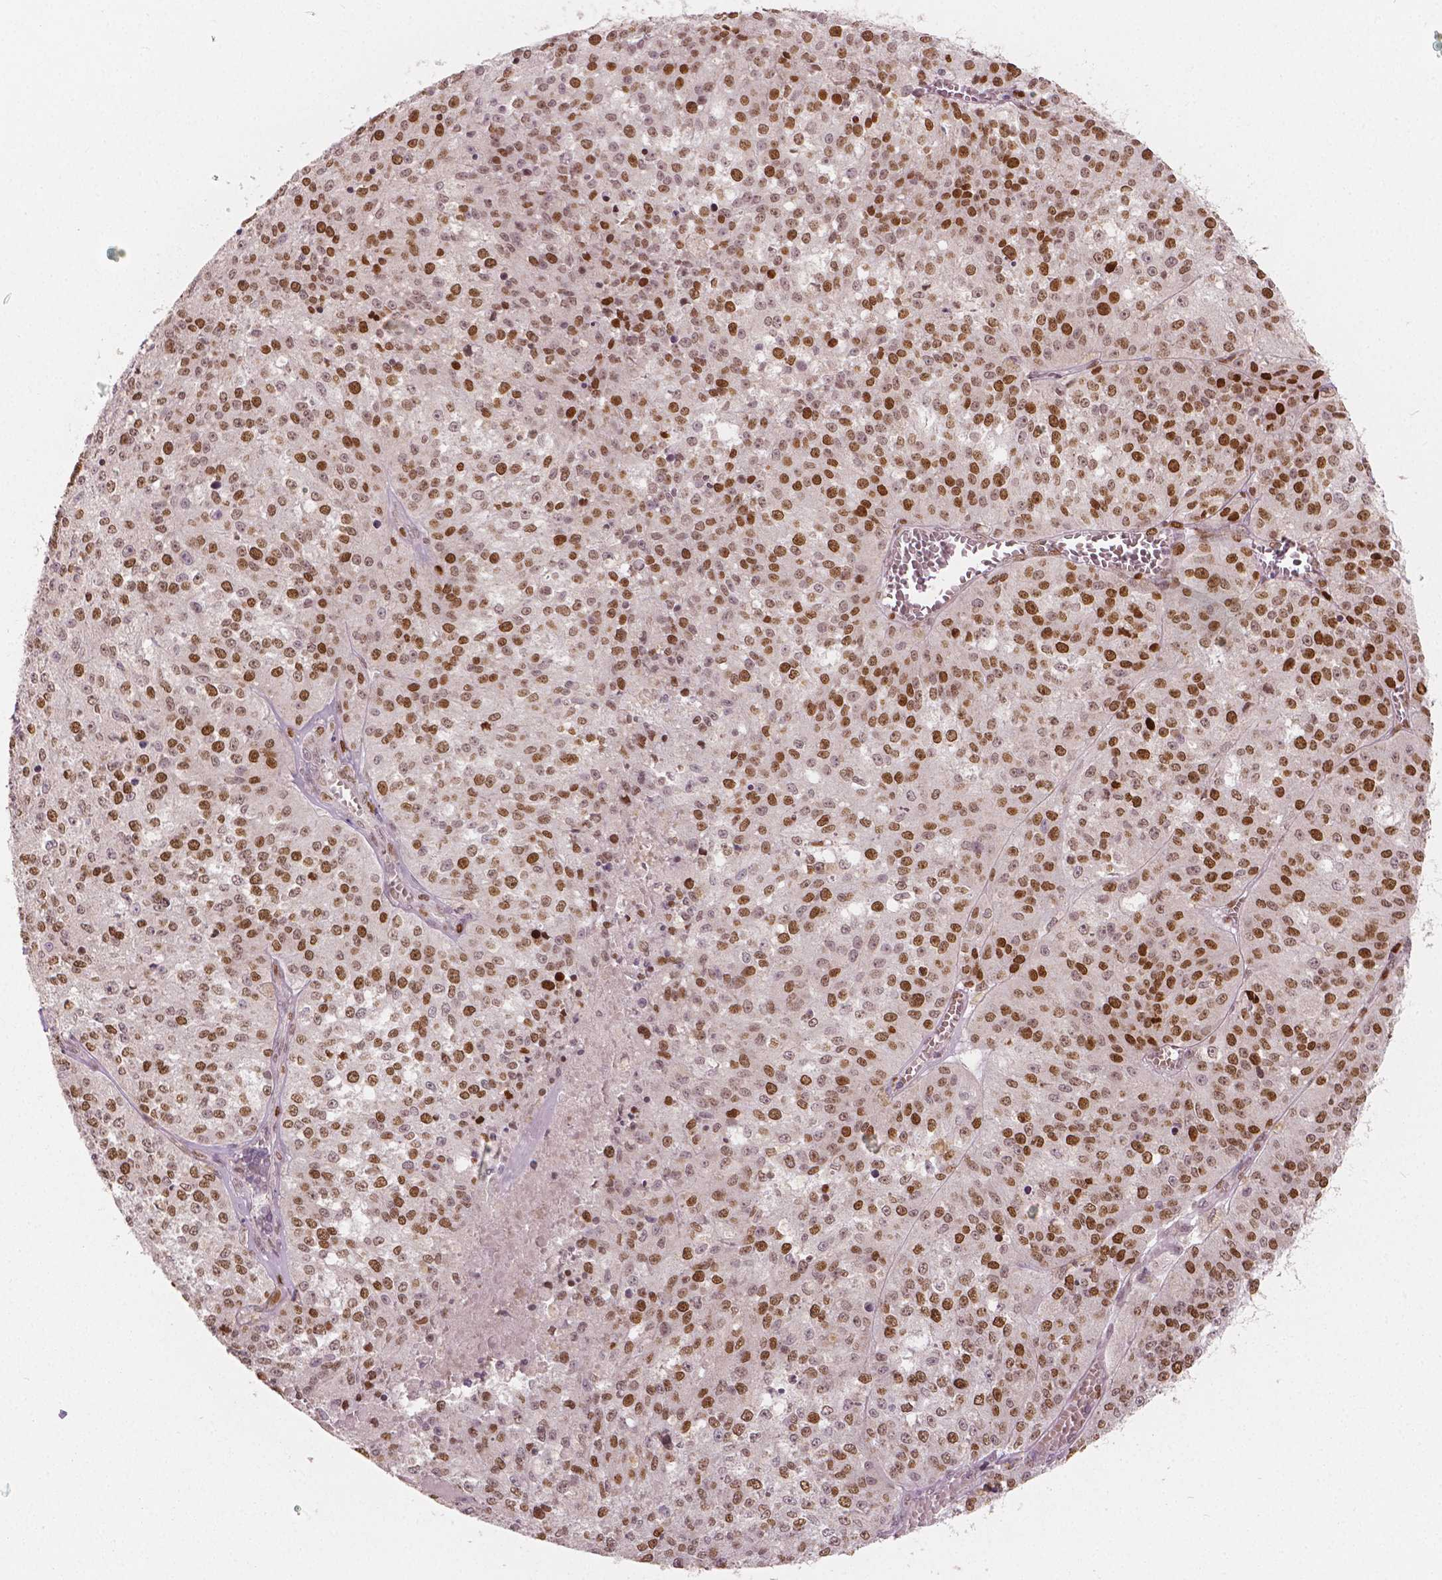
{"staining": {"intensity": "moderate", "quantity": ">75%", "location": "nuclear"}, "tissue": "melanoma", "cell_type": "Tumor cells", "image_type": "cancer", "snomed": [{"axis": "morphology", "description": "Malignant melanoma, Metastatic site"}, {"axis": "topography", "description": "Lymph node"}], "caption": "Malignant melanoma (metastatic site) stained with immunohistochemistry (IHC) demonstrates moderate nuclear staining in approximately >75% of tumor cells. The staining was performed using DAB to visualize the protein expression in brown, while the nuclei were stained in blue with hematoxylin (Magnification: 20x).", "gene": "NSD2", "patient": {"sex": "female", "age": 64}}